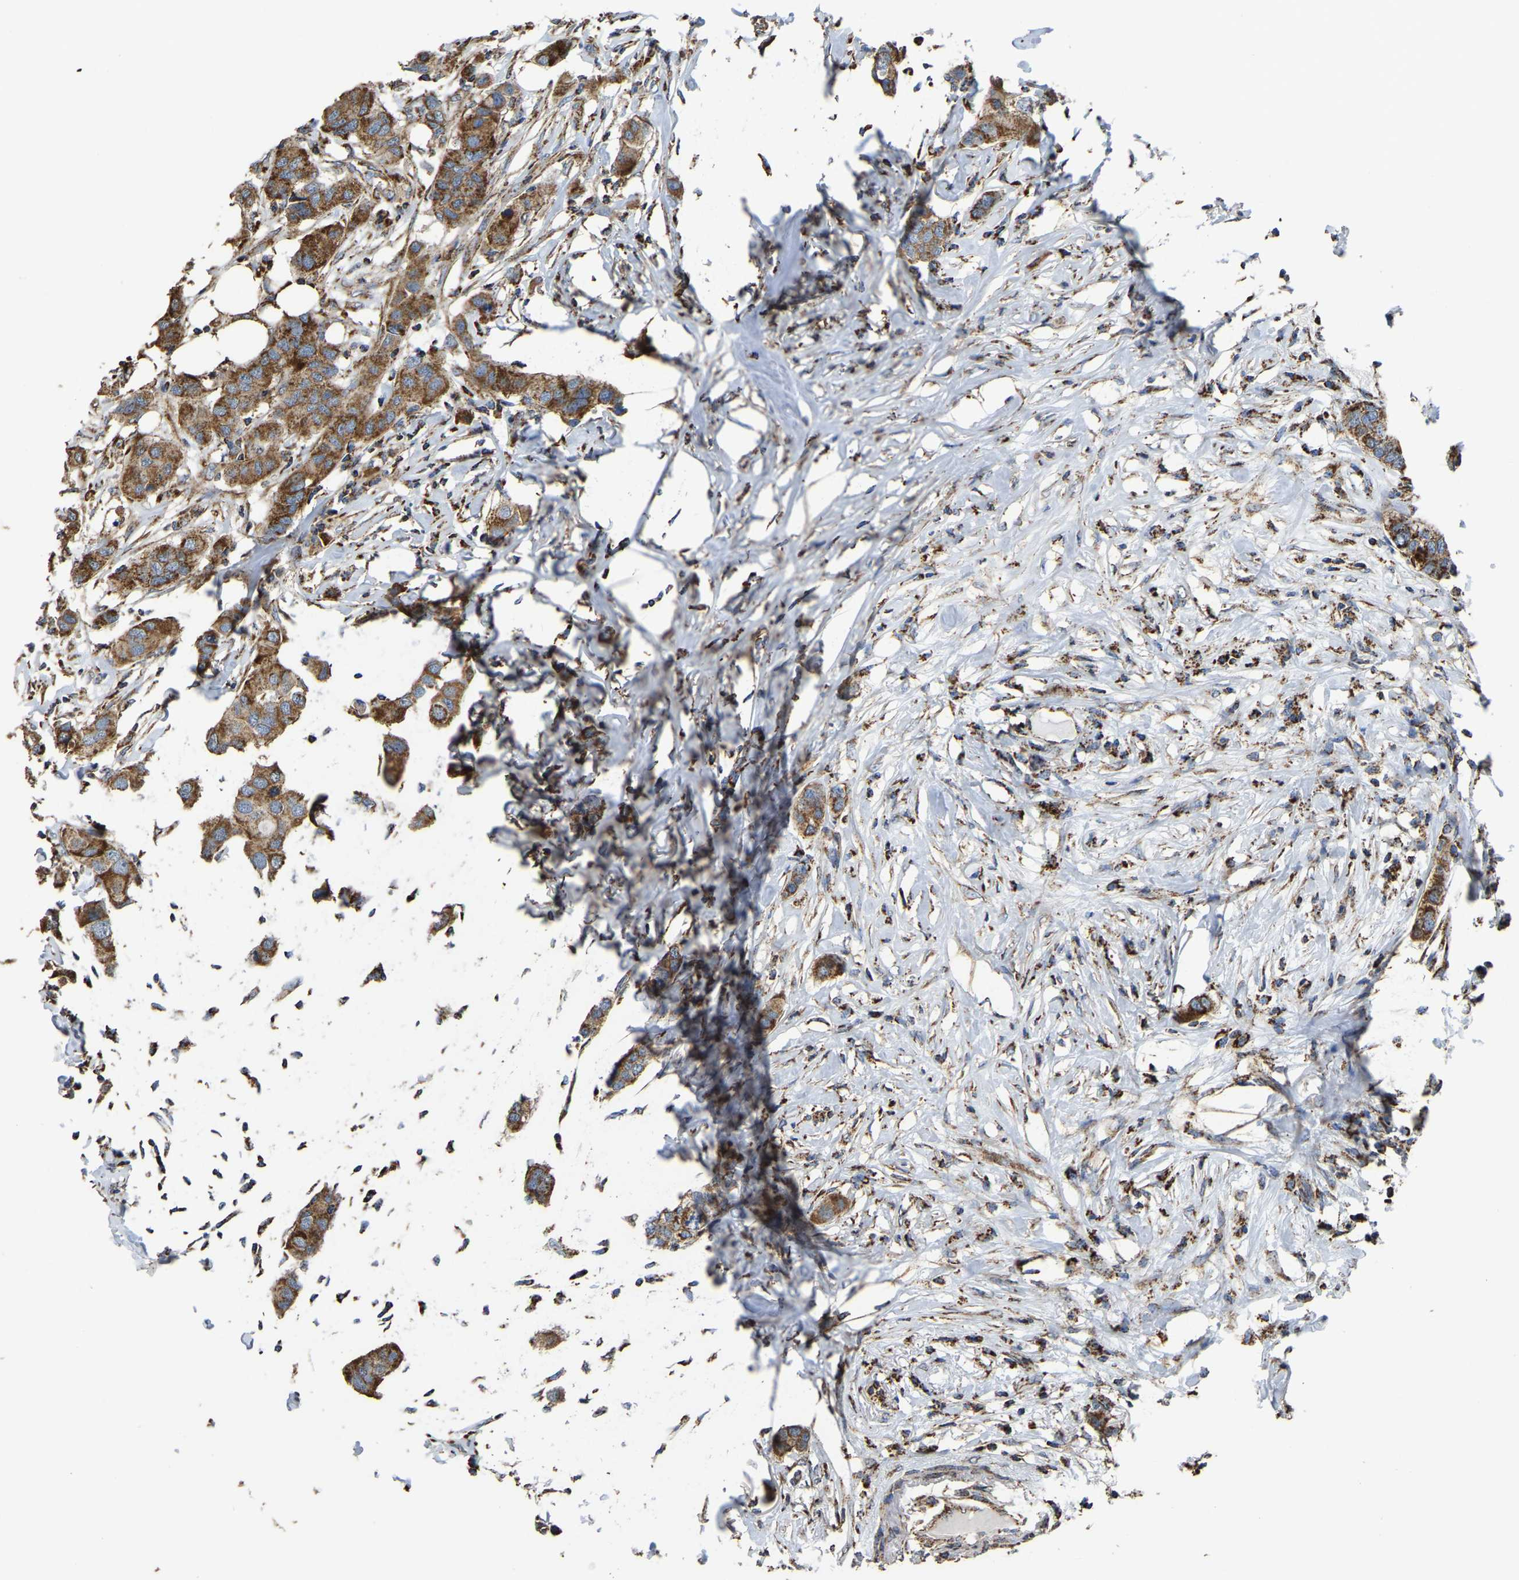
{"staining": {"intensity": "strong", "quantity": ">75%", "location": "cytoplasmic/membranous"}, "tissue": "breast cancer", "cell_type": "Tumor cells", "image_type": "cancer", "snomed": [{"axis": "morphology", "description": "Duct carcinoma"}, {"axis": "topography", "description": "Breast"}], "caption": "IHC staining of breast invasive ductal carcinoma, which demonstrates high levels of strong cytoplasmic/membranous expression in about >75% of tumor cells indicating strong cytoplasmic/membranous protein positivity. The staining was performed using DAB (brown) for protein detection and nuclei were counterstained in hematoxylin (blue).", "gene": "ETFA", "patient": {"sex": "female", "age": 50}}